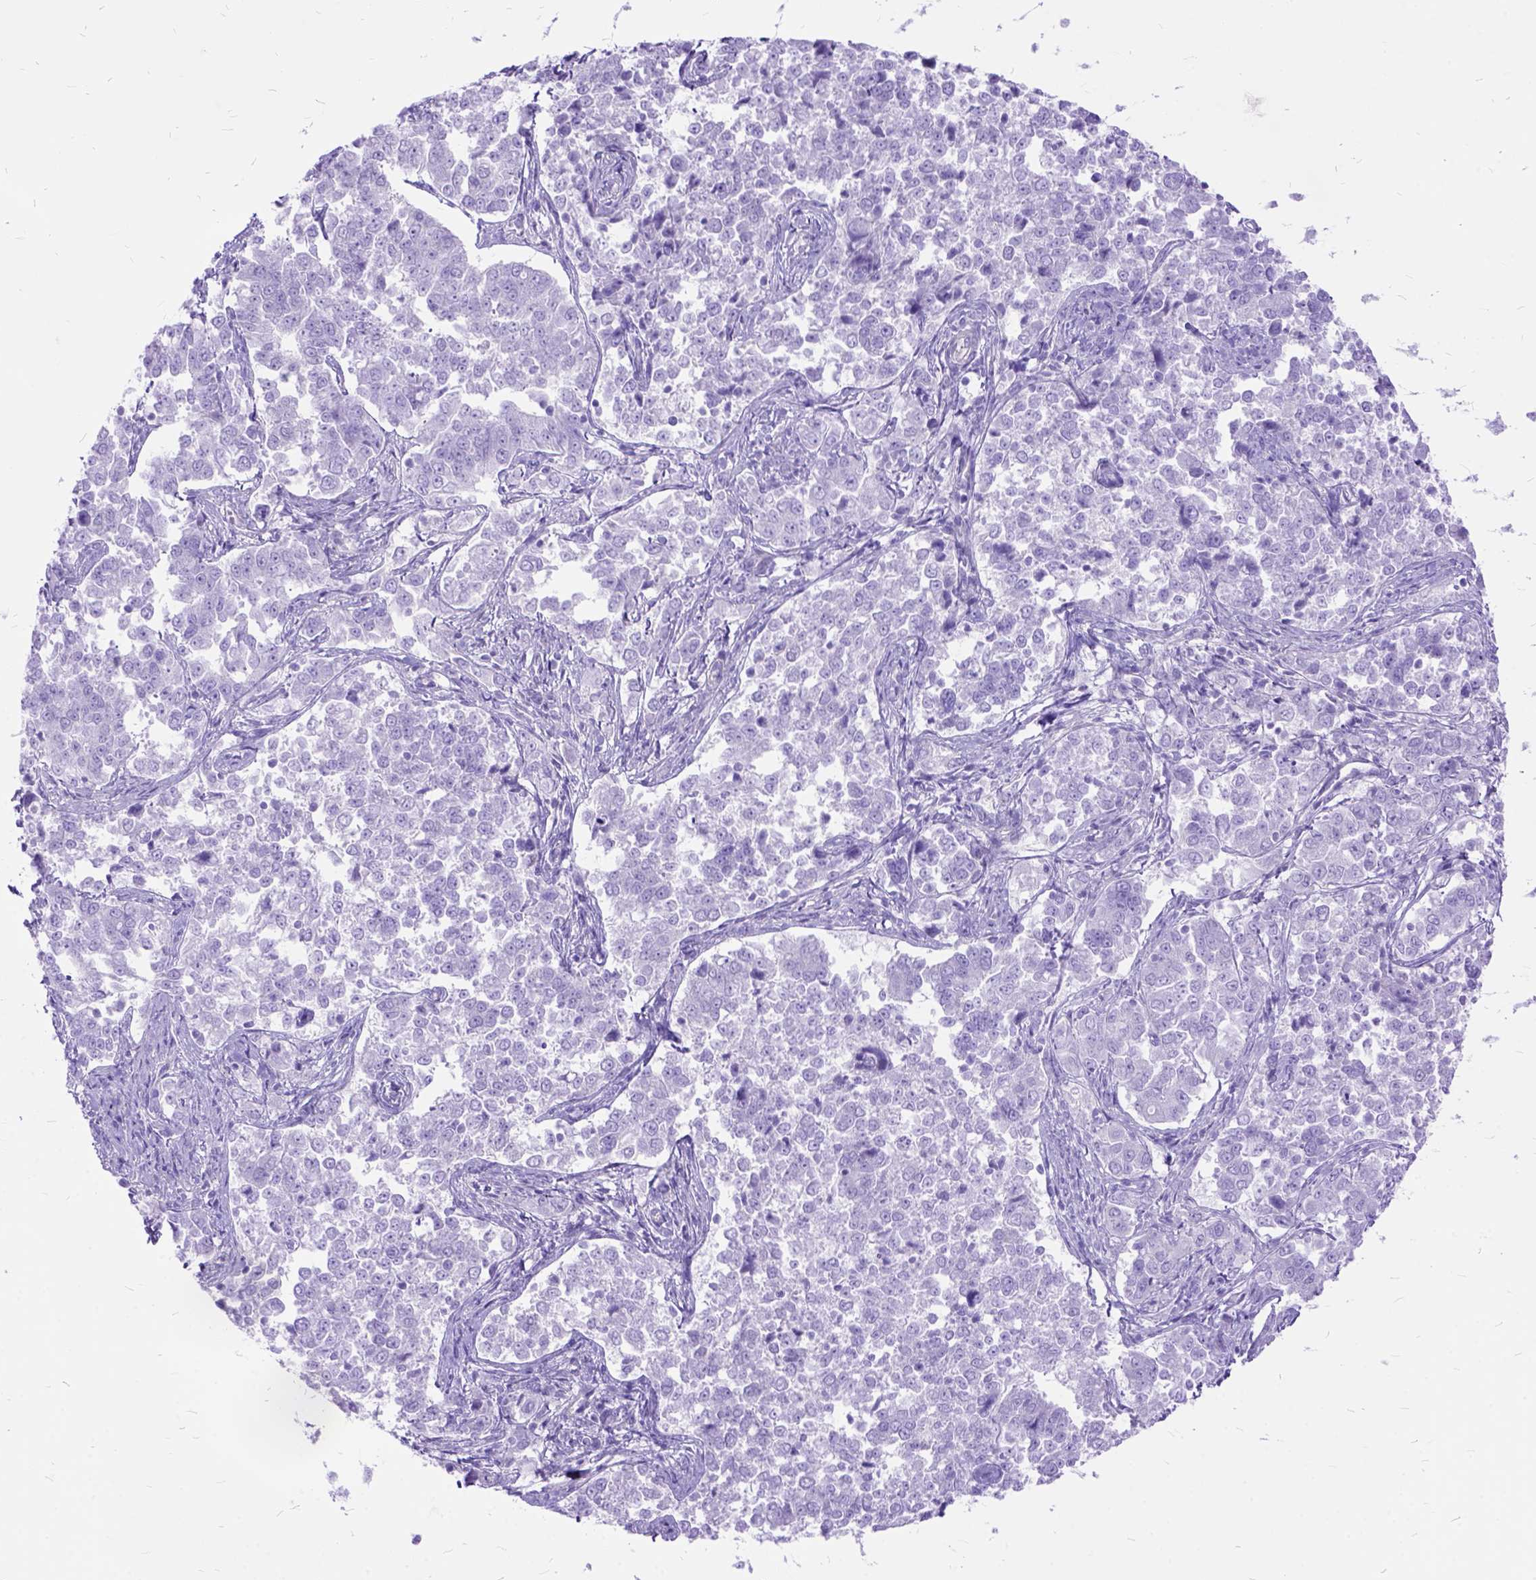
{"staining": {"intensity": "negative", "quantity": "none", "location": "none"}, "tissue": "endometrial cancer", "cell_type": "Tumor cells", "image_type": "cancer", "snomed": [{"axis": "morphology", "description": "Adenocarcinoma, NOS"}, {"axis": "topography", "description": "Endometrium"}], "caption": "IHC micrograph of endometrial cancer (adenocarcinoma) stained for a protein (brown), which shows no expression in tumor cells.", "gene": "ARL9", "patient": {"sex": "female", "age": 43}}